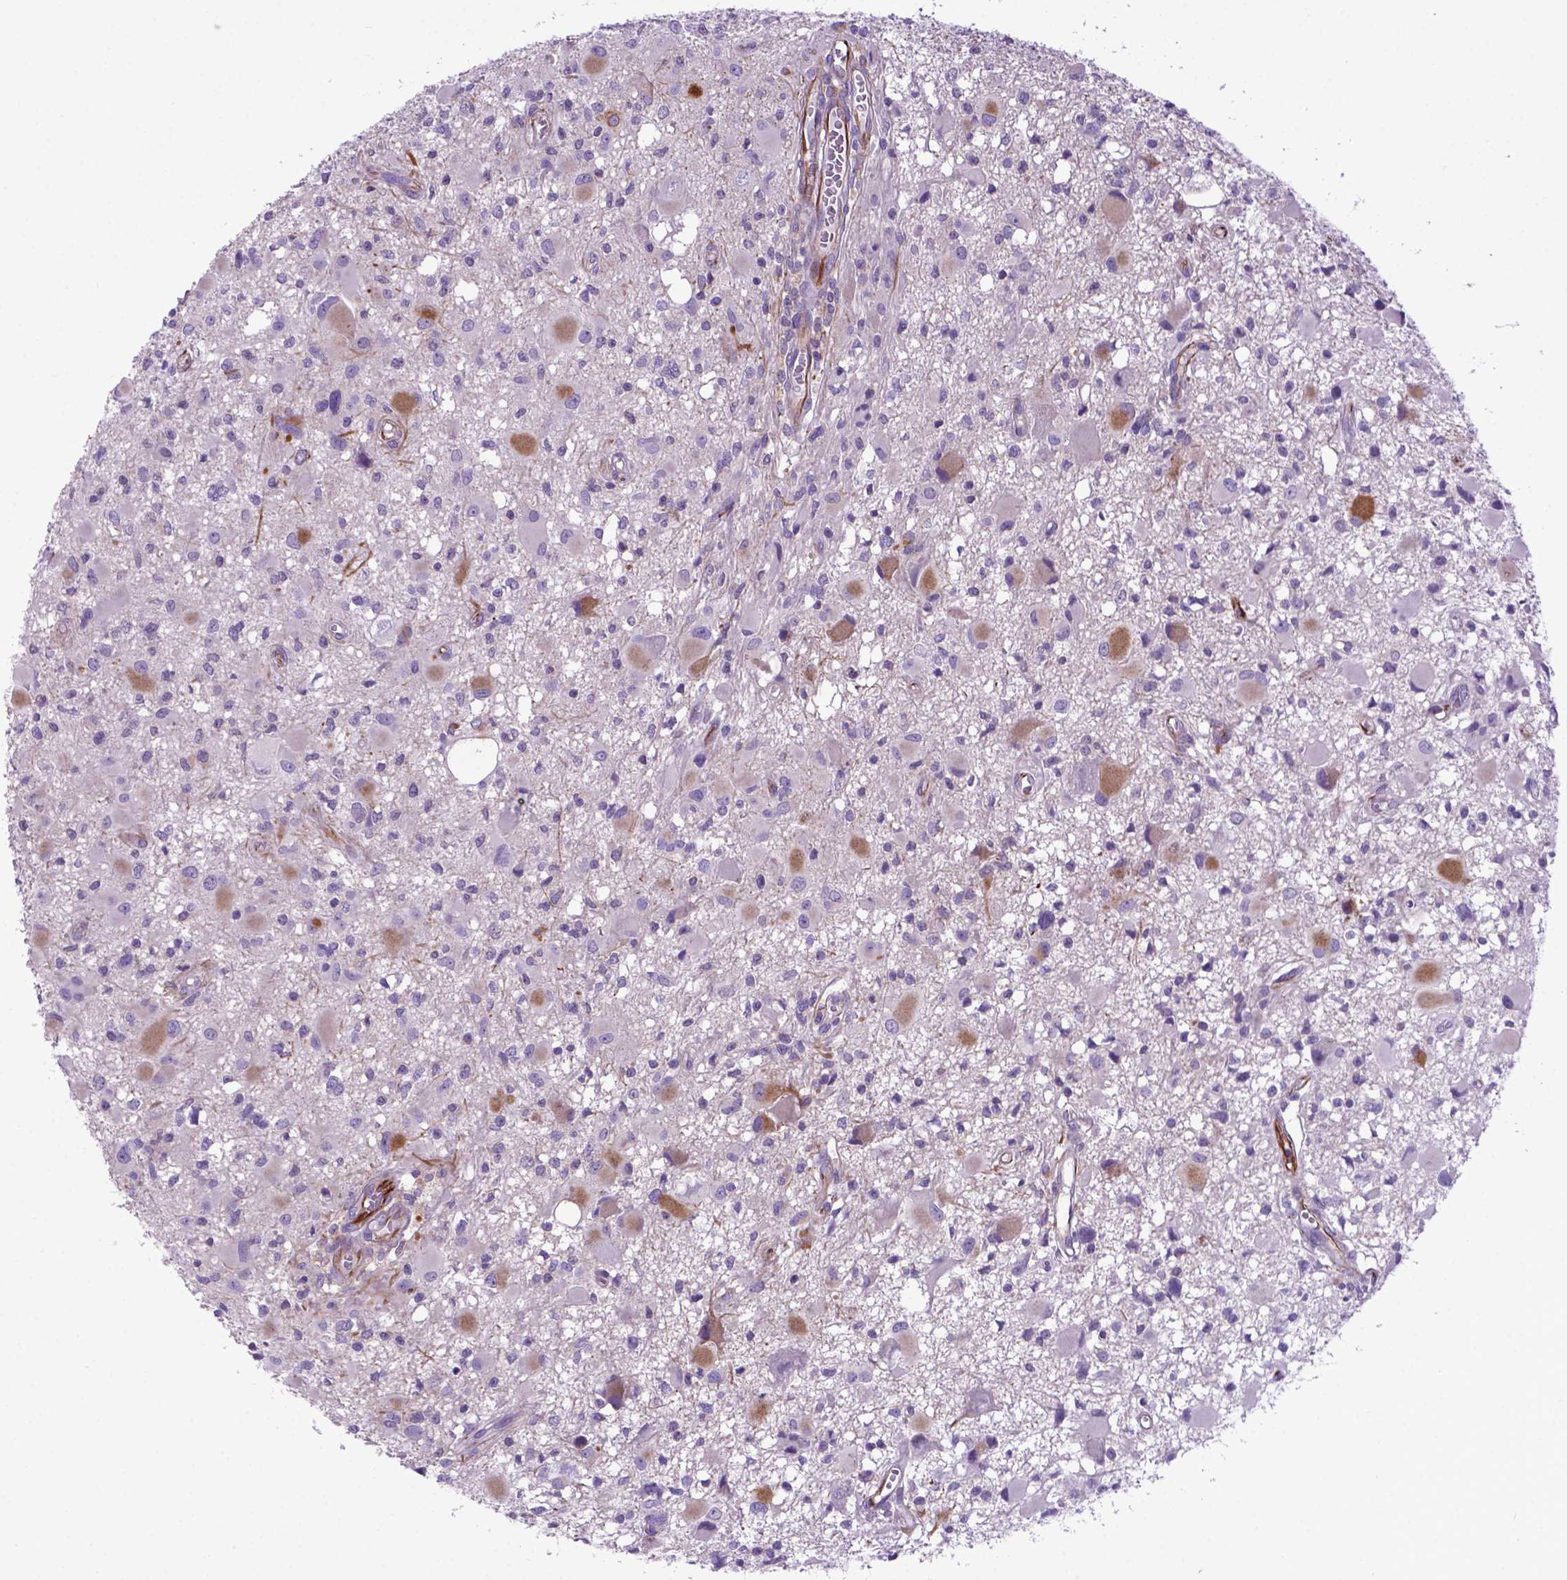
{"staining": {"intensity": "moderate", "quantity": "<25%", "location": "cytoplasmic/membranous"}, "tissue": "glioma", "cell_type": "Tumor cells", "image_type": "cancer", "snomed": [{"axis": "morphology", "description": "Glioma, malignant, High grade"}, {"axis": "topography", "description": "Brain"}], "caption": "Immunohistochemistry (DAB) staining of human malignant glioma (high-grade) reveals moderate cytoplasmic/membranous protein staining in about <25% of tumor cells.", "gene": "LZTR1", "patient": {"sex": "male", "age": 54}}